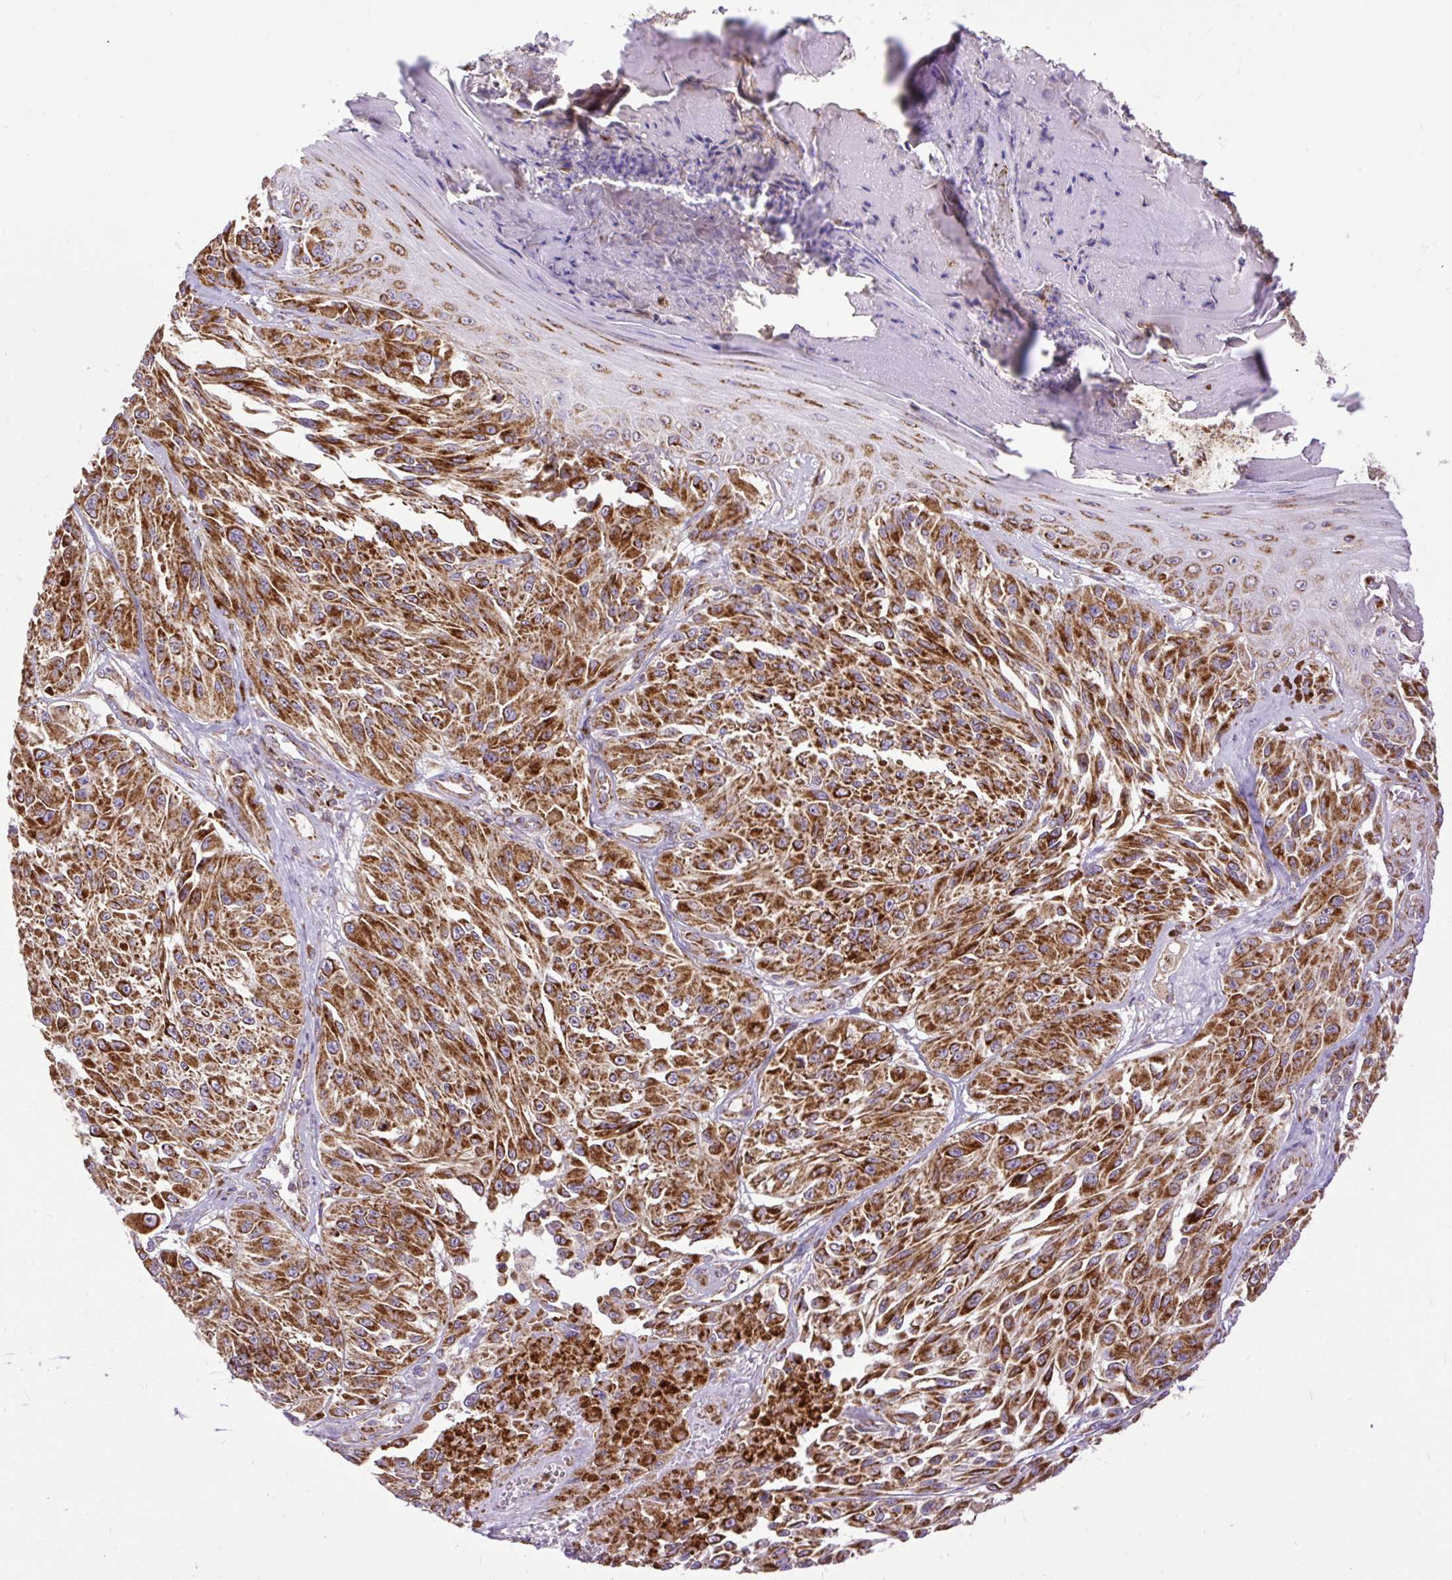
{"staining": {"intensity": "strong", "quantity": ">75%", "location": "cytoplasmic/membranous"}, "tissue": "melanoma", "cell_type": "Tumor cells", "image_type": "cancer", "snomed": [{"axis": "morphology", "description": "Malignant melanoma, NOS"}, {"axis": "topography", "description": "Skin"}], "caption": "IHC micrograph of neoplastic tissue: human melanoma stained using immunohistochemistry shows high levels of strong protein expression localized specifically in the cytoplasmic/membranous of tumor cells, appearing as a cytoplasmic/membranous brown color.", "gene": "TOMM40", "patient": {"sex": "male", "age": 94}}